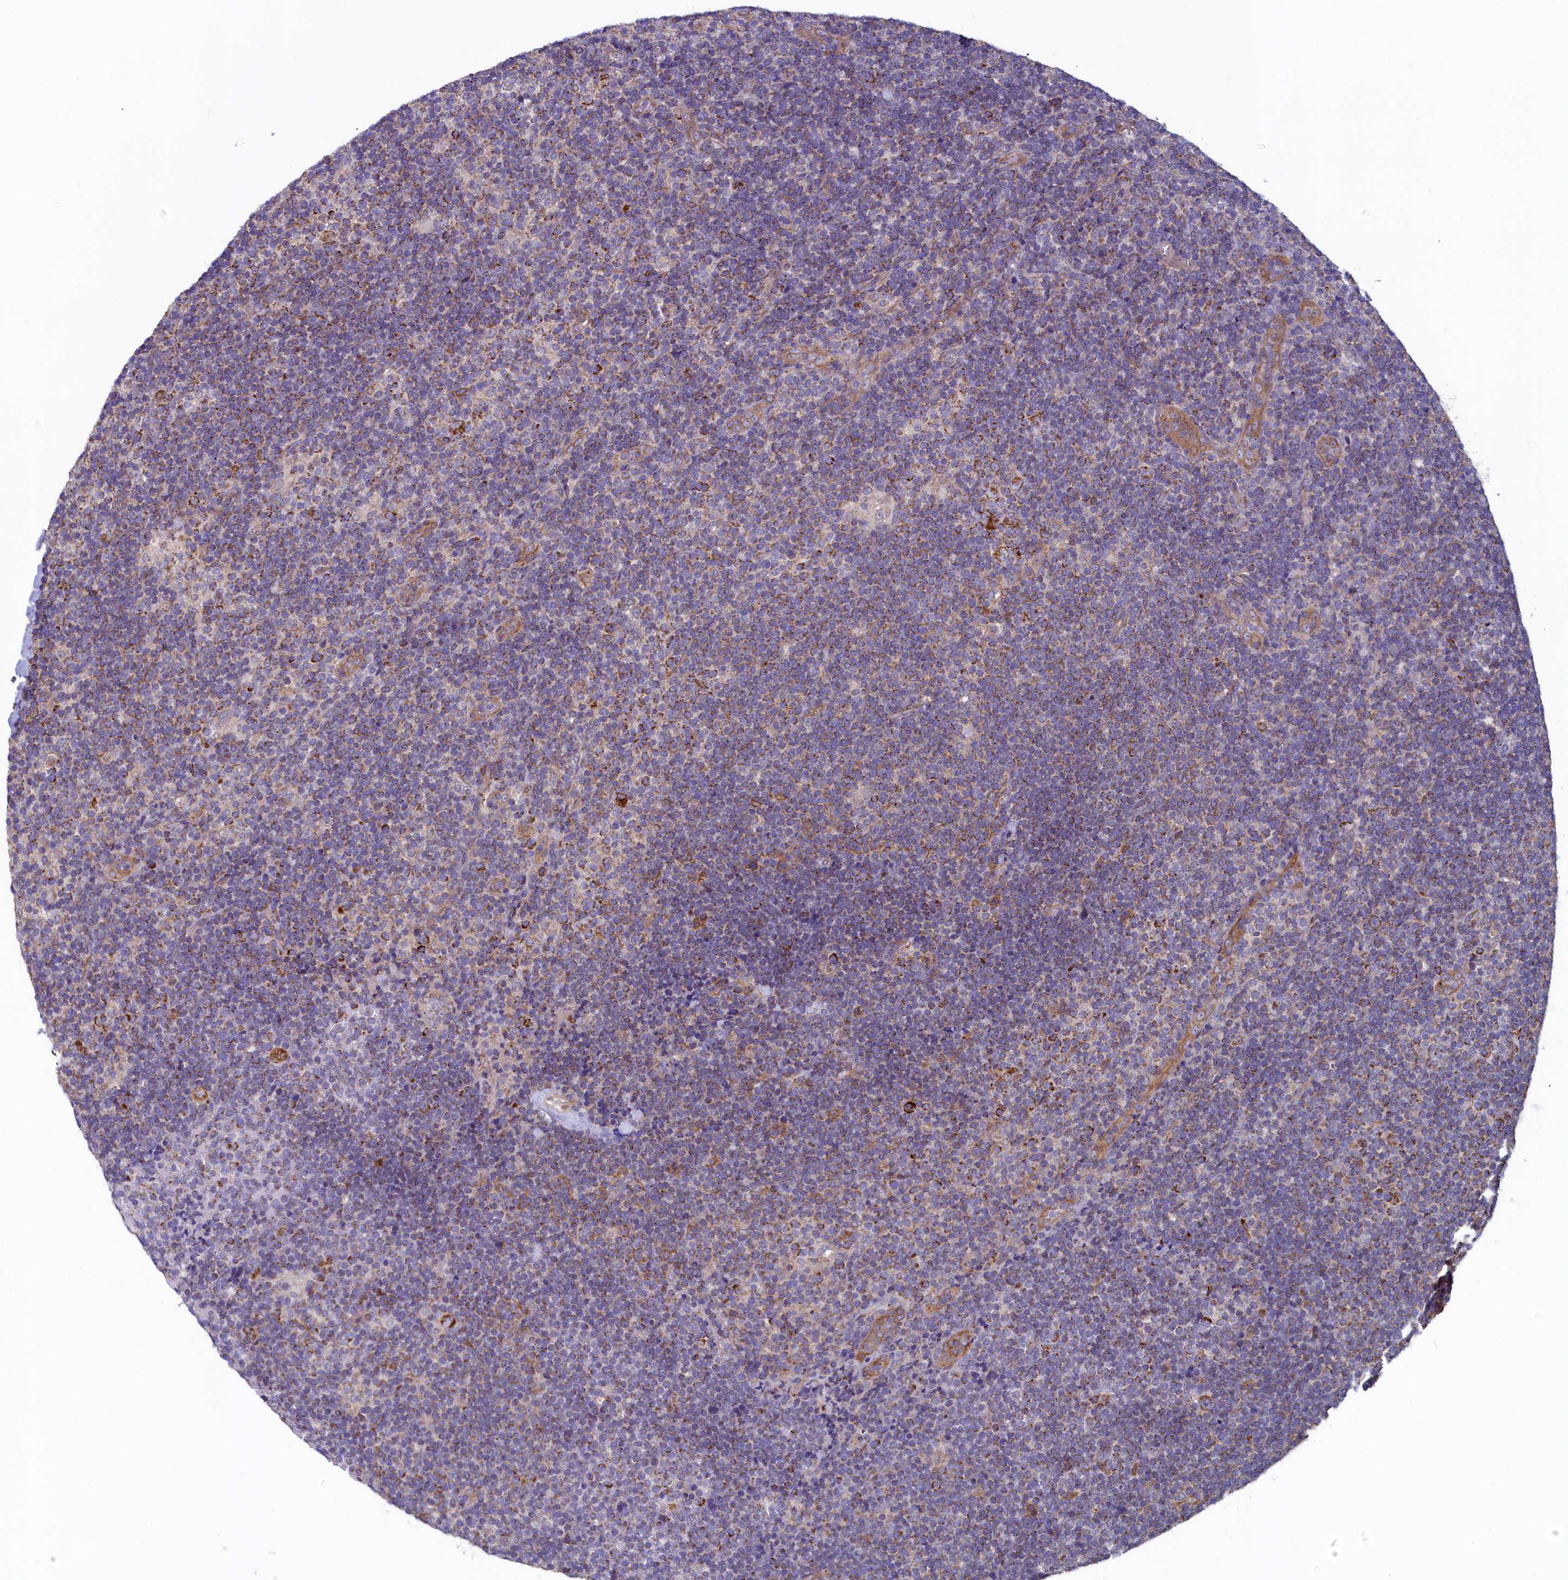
{"staining": {"intensity": "strong", "quantity": ">75%", "location": "cytoplasmic/membranous"}, "tissue": "lymphoma", "cell_type": "Tumor cells", "image_type": "cancer", "snomed": [{"axis": "morphology", "description": "Hodgkin's disease, NOS"}, {"axis": "topography", "description": "Lymph node"}], "caption": "Immunohistochemistry micrograph of neoplastic tissue: Hodgkin's disease stained using IHC reveals high levels of strong protein expression localized specifically in the cytoplasmic/membranous of tumor cells, appearing as a cytoplasmic/membranous brown color.", "gene": "SPATA2L", "patient": {"sex": "female", "age": 57}}